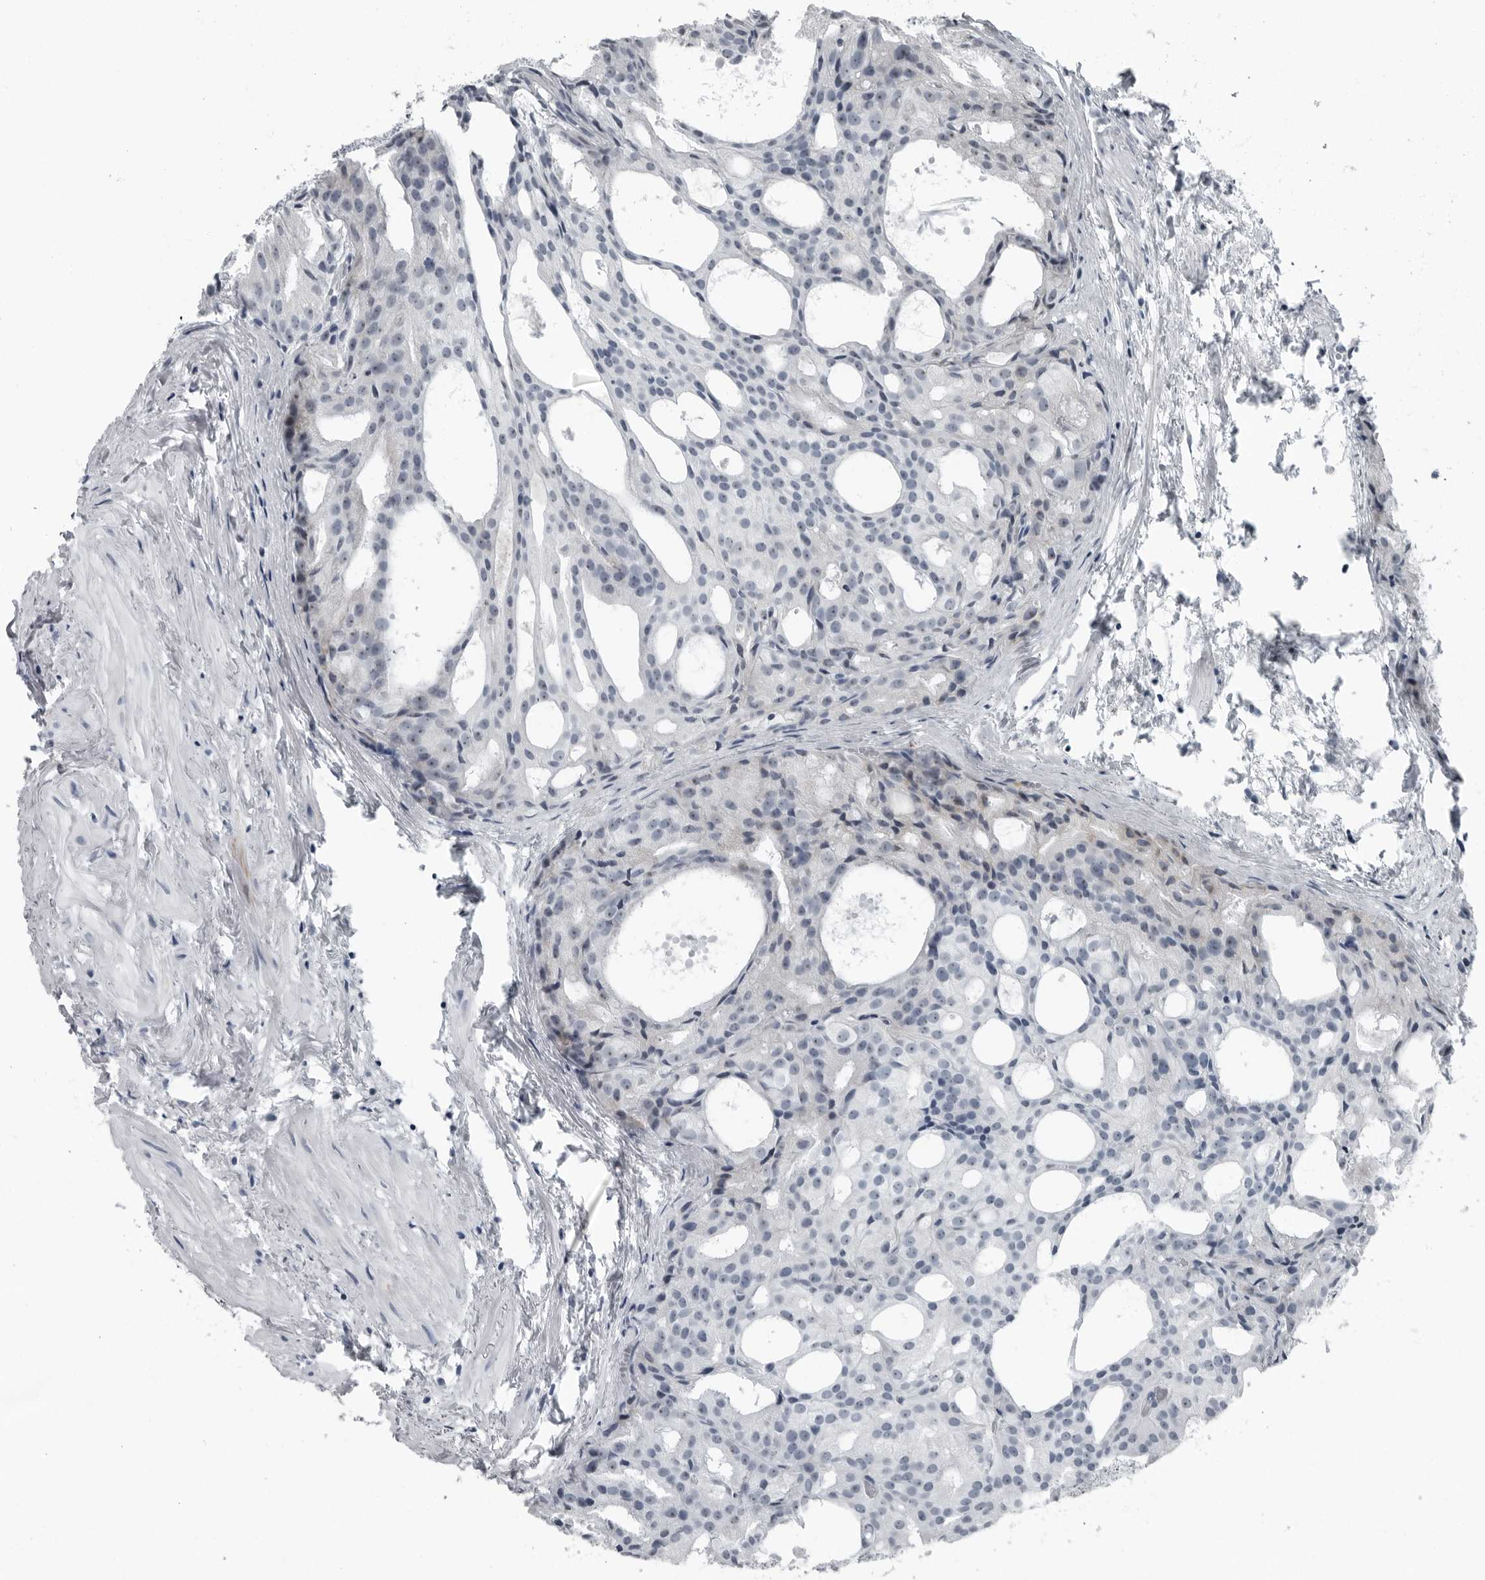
{"staining": {"intensity": "negative", "quantity": "none", "location": "none"}, "tissue": "prostate cancer", "cell_type": "Tumor cells", "image_type": "cancer", "snomed": [{"axis": "morphology", "description": "Adenocarcinoma, Low grade"}, {"axis": "topography", "description": "Prostate"}], "caption": "Immunohistochemistry of human low-grade adenocarcinoma (prostate) reveals no staining in tumor cells.", "gene": "PDCD11", "patient": {"sex": "male", "age": 88}}